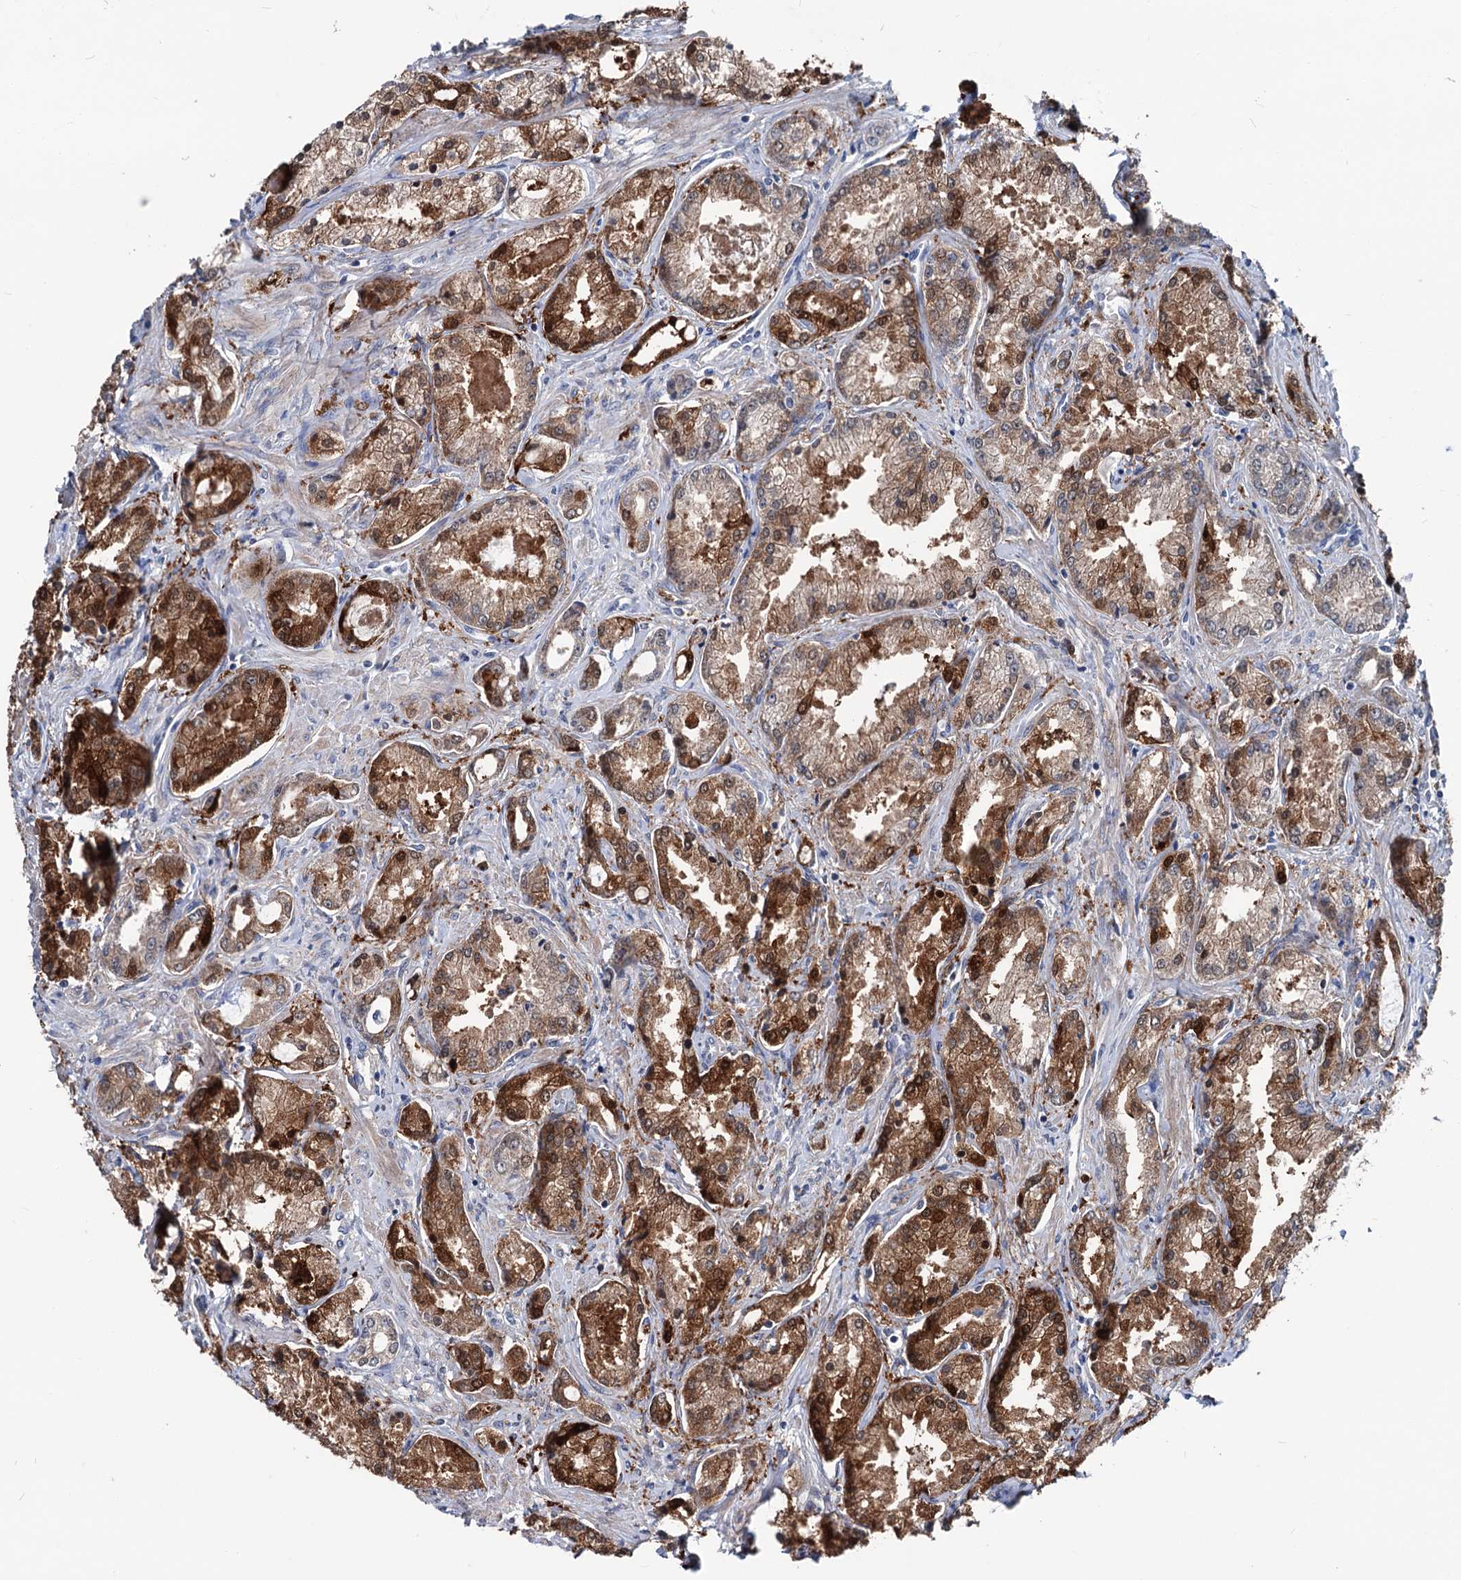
{"staining": {"intensity": "moderate", "quantity": ">75%", "location": "cytoplasmic/membranous,nuclear"}, "tissue": "prostate cancer", "cell_type": "Tumor cells", "image_type": "cancer", "snomed": [{"axis": "morphology", "description": "Adenocarcinoma, Low grade"}, {"axis": "topography", "description": "Prostate"}], "caption": "A brown stain labels moderate cytoplasmic/membranous and nuclear expression of a protein in human prostate cancer (low-grade adenocarcinoma) tumor cells.", "gene": "GLO1", "patient": {"sex": "male", "age": 68}}